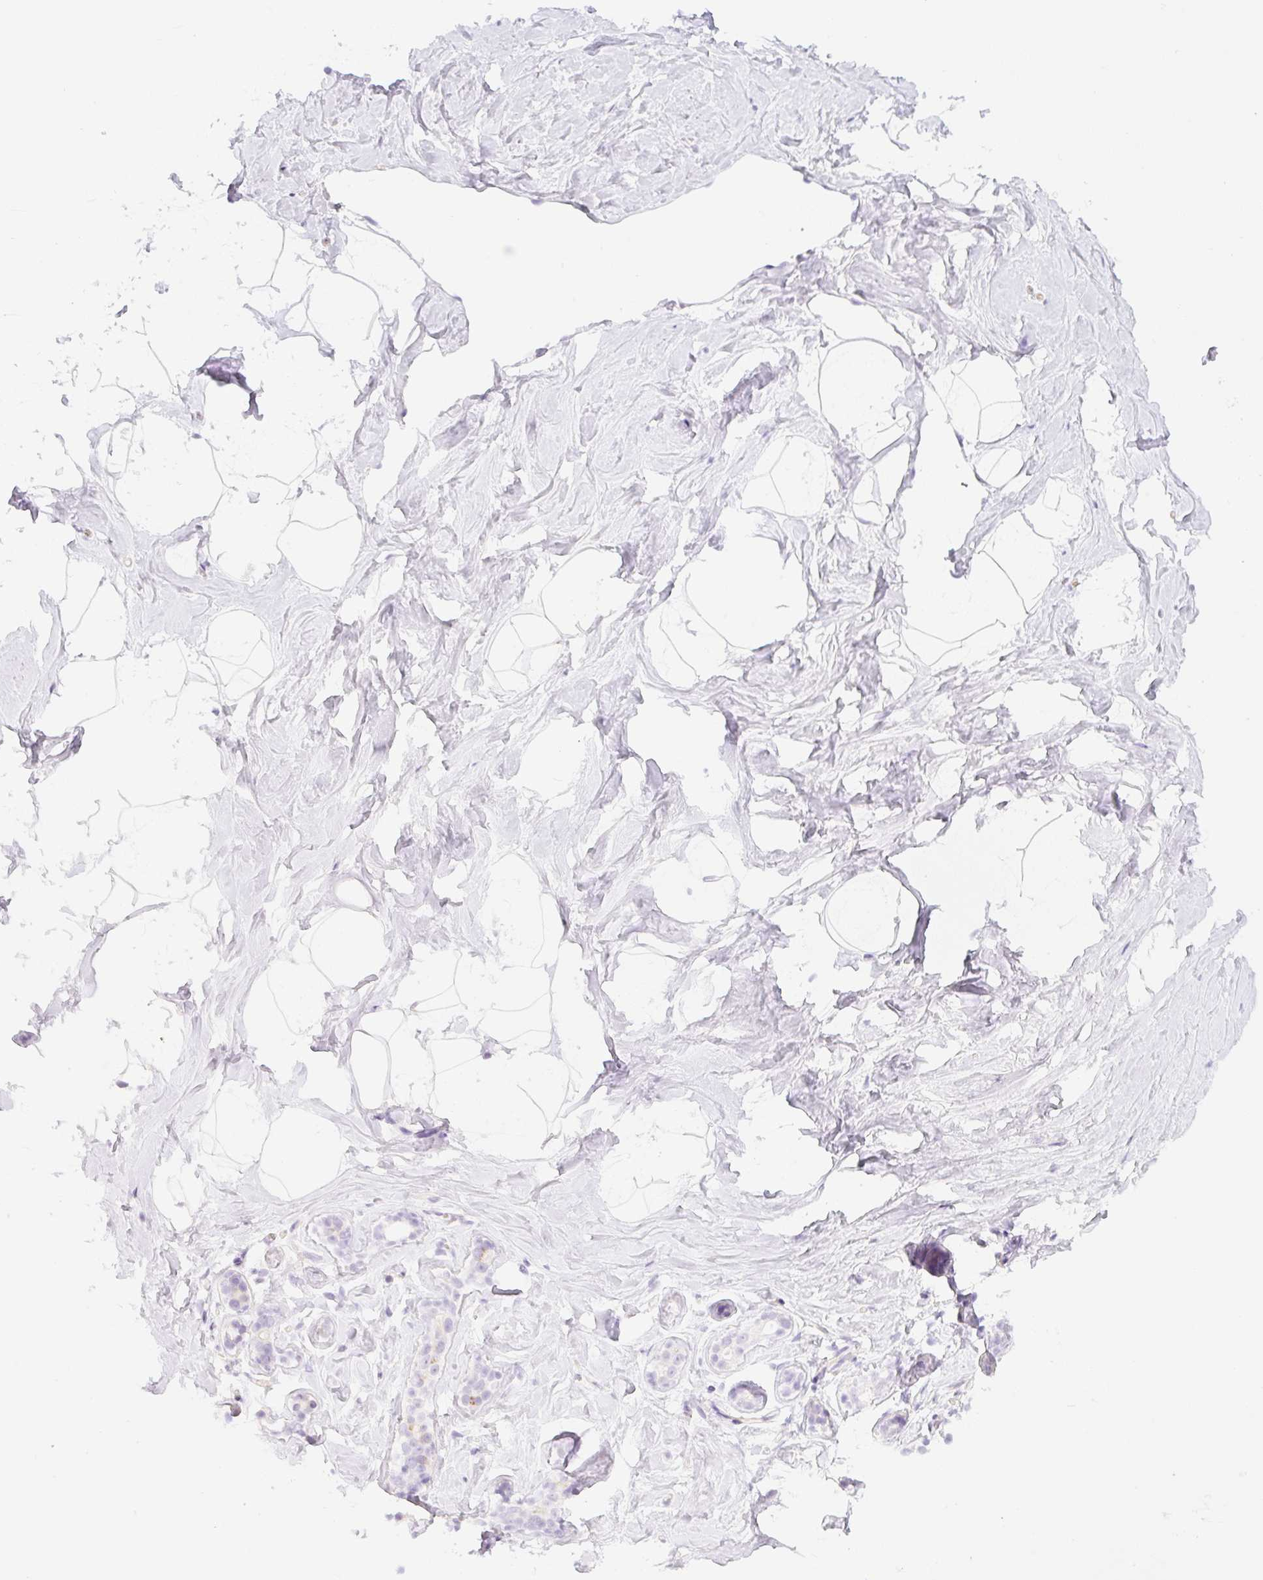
{"staining": {"intensity": "negative", "quantity": "none", "location": "none"}, "tissue": "breast", "cell_type": "Adipocytes", "image_type": "normal", "snomed": [{"axis": "morphology", "description": "Normal tissue, NOS"}, {"axis": "topography", "description": "Breast"}], "caption": "Immunohistochemistry (IHC) photomicrograph of normal breast stained for a protein (brown), which exhibits no staining in adipocytes.", "gene": "MIA2", "patient": {"sex": "female", "age": 32}}